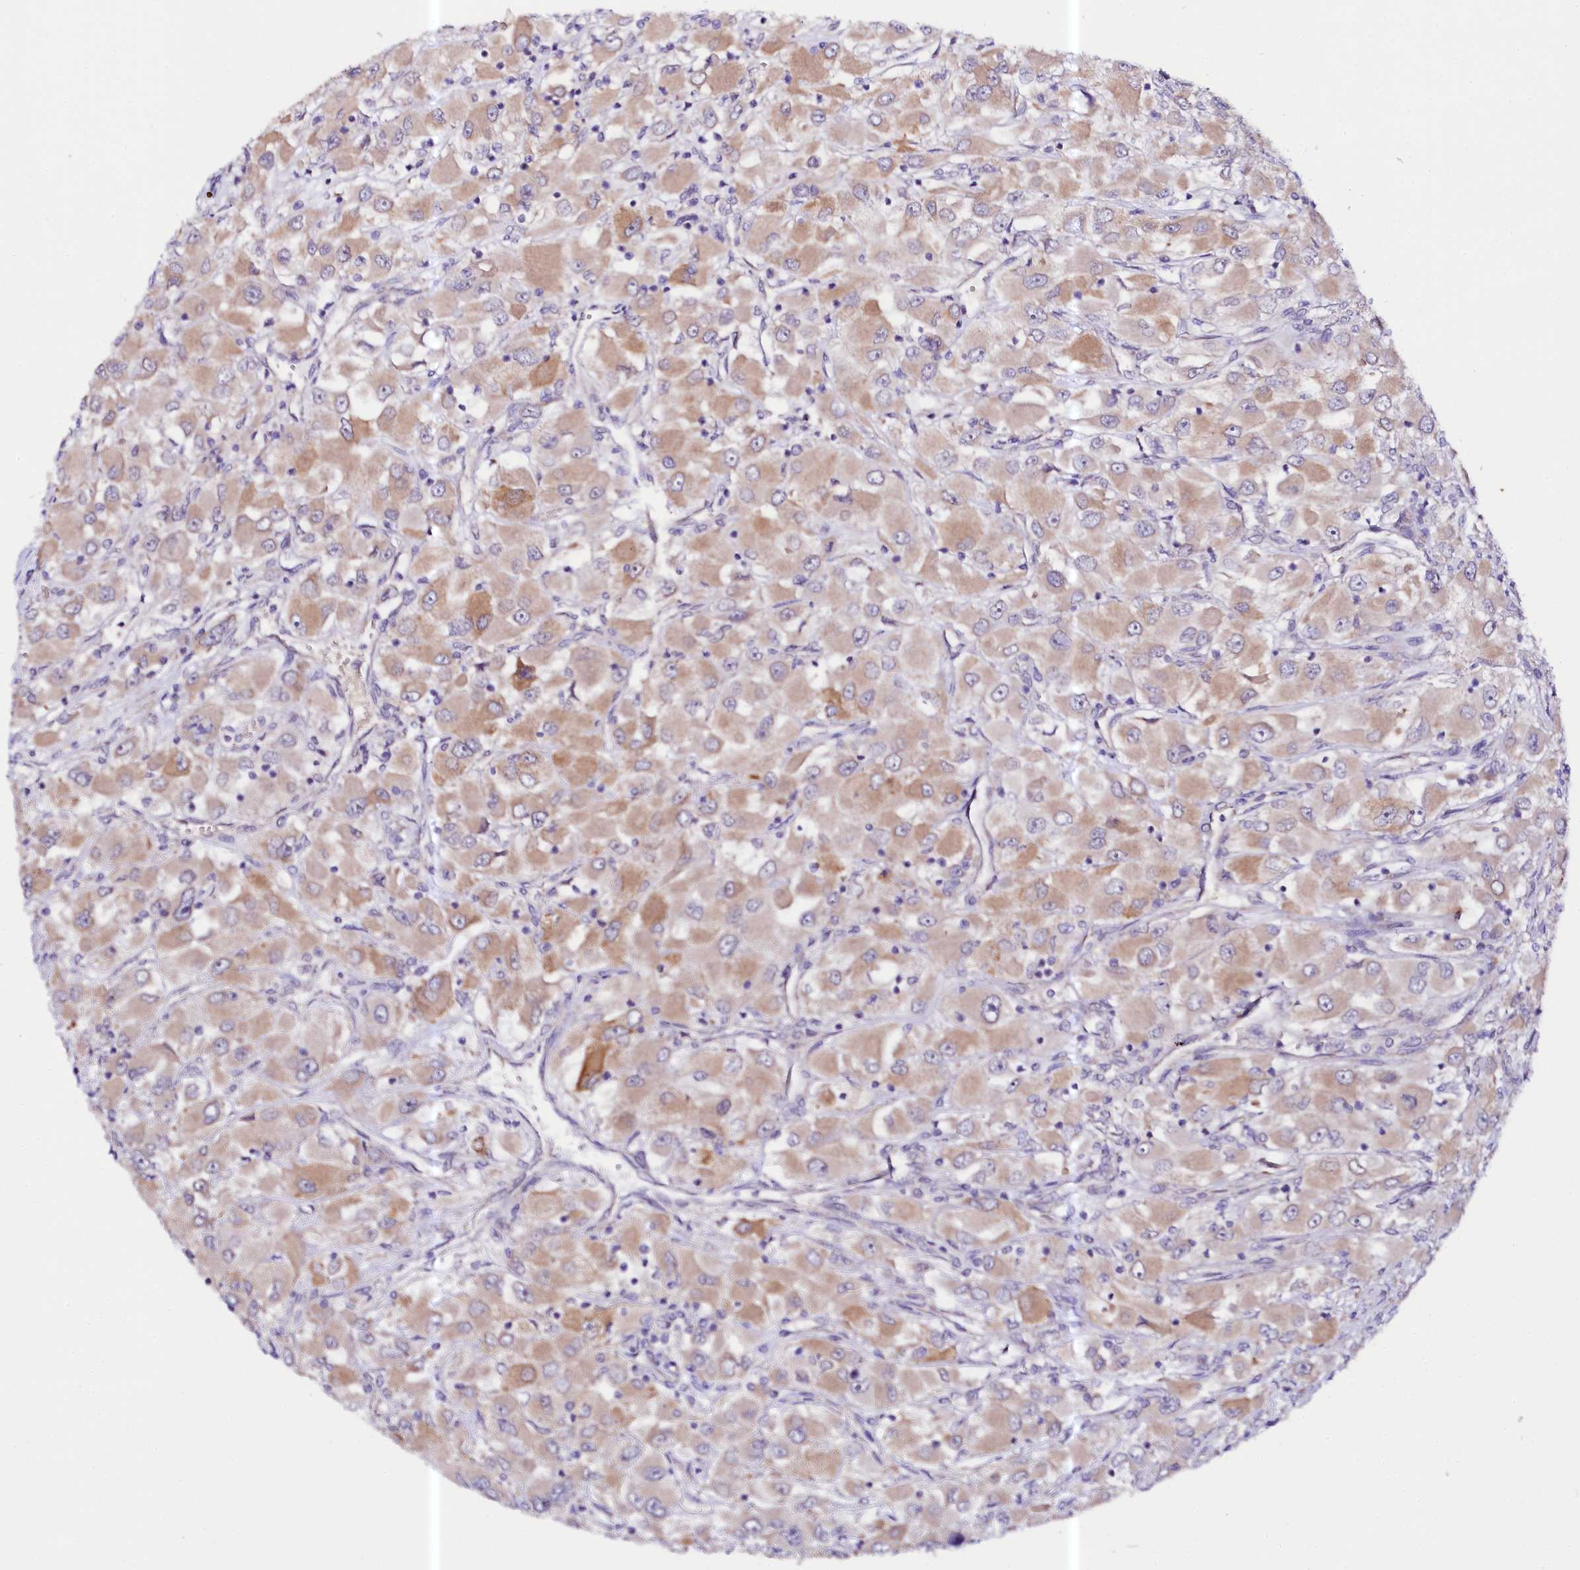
{"staining": {"intensity": "moderate", "quantity": ">75%", "location": "cytoplasmic/membranous"}, "tissue": "renal cancer", "cell_type": "Tumor cells", "image_type": "cancer", "snomed": [{"axis": "morphology", "description": "Adenocarcinoma, NOS"}, {"axis": "topography", "description": "Kidney"}], "caption": "Immunohistochemical staining of adenocarcinoma (renal) displays moderate cytoplasmic/membranous protein positivity in about >75% of tumor cells. (brown staining indicates protein expression, while blue staining denotes nuclei).", "gene": "CEP295", "patient": {"sex": "female", "age": 52}}